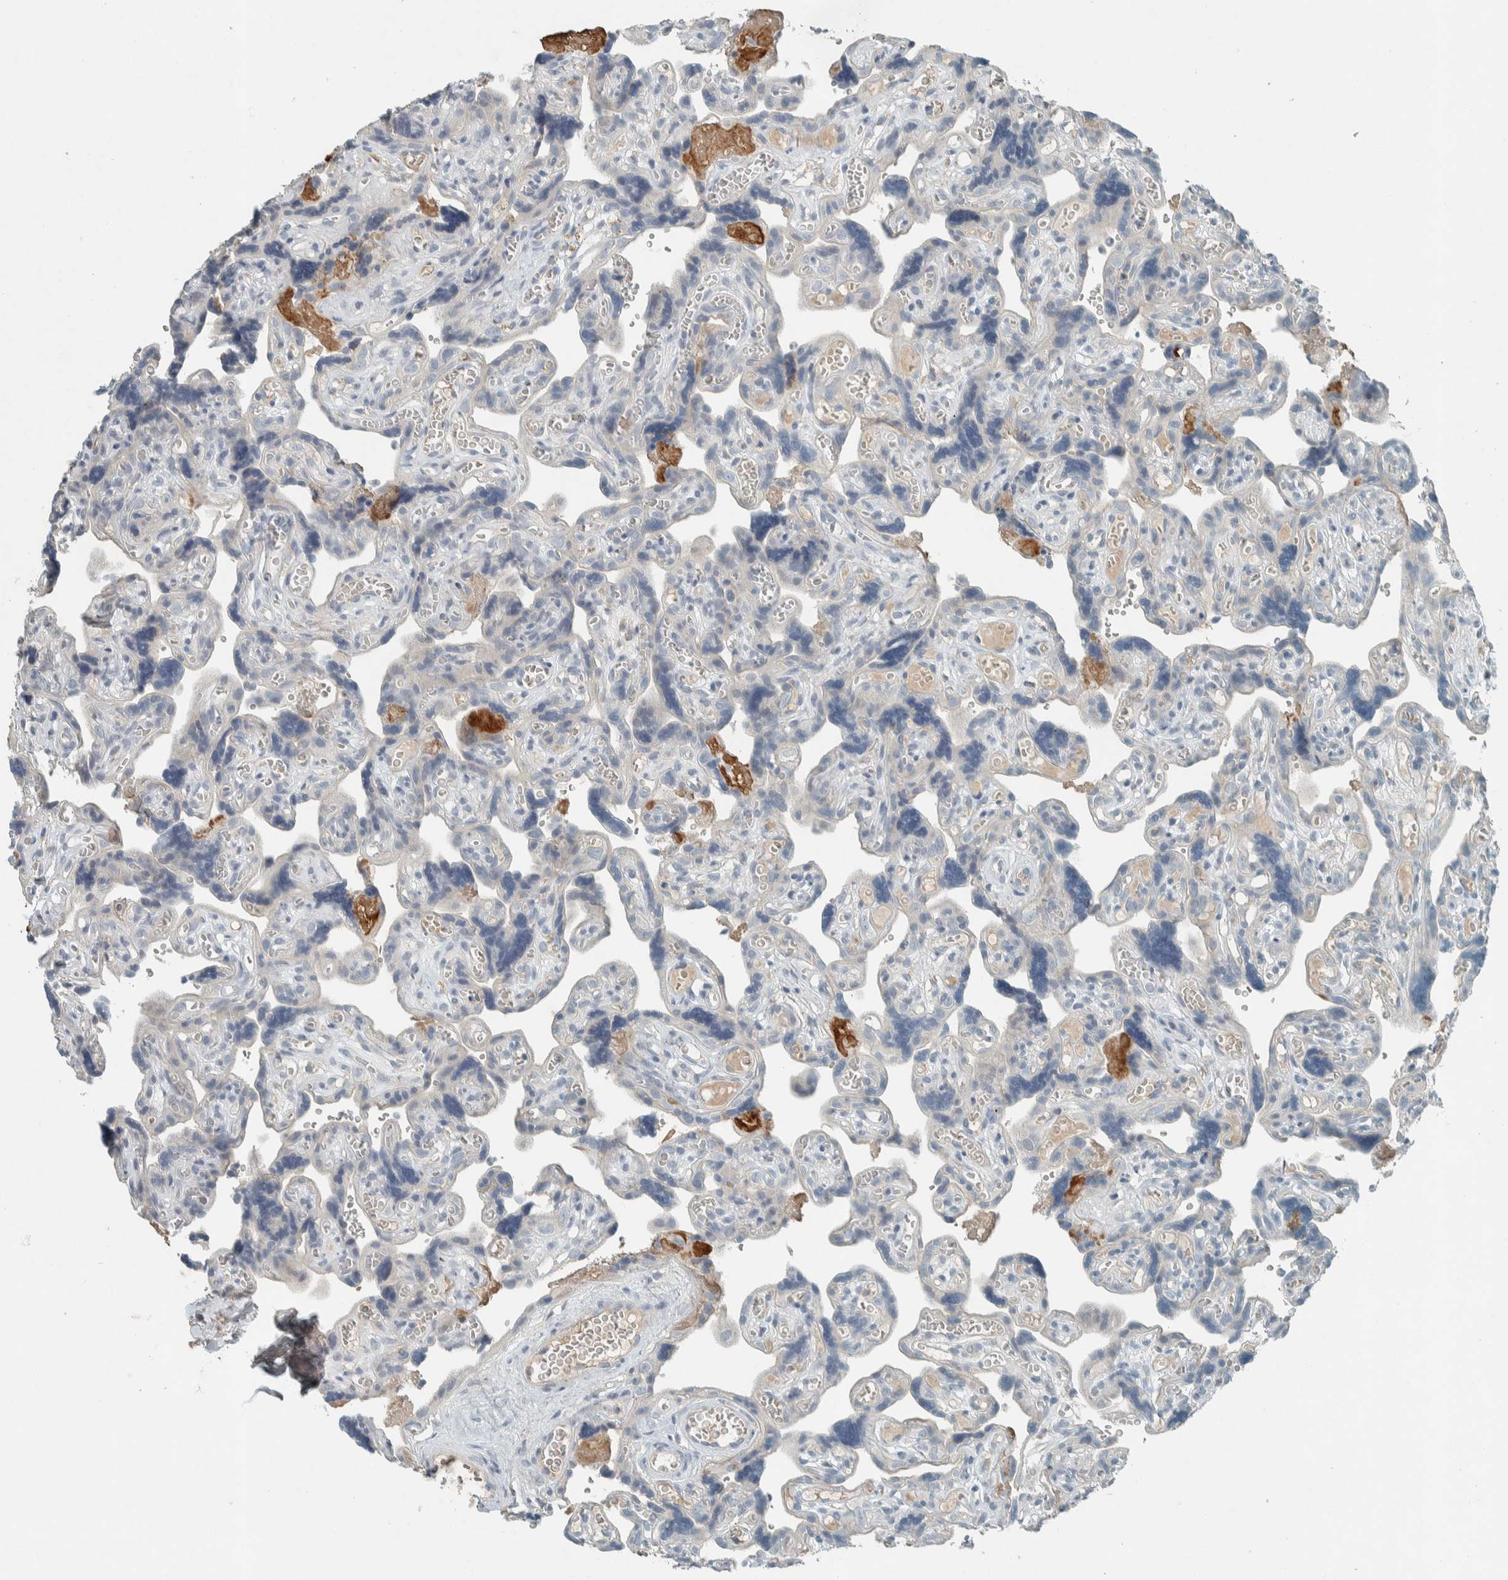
{"staining": {"intensity": "strong", "quantity": ">75%", "location": "cytoplasmic/membranous"}, "tissue": "placenta", "cell_type": "Decidual cells", "image_type": "normal", "snomed": [{"axis": "morphology", "description": "Normal tissue, NOS"}, {"axis": "topography", "description": "Placenta"}], "caption": "Normal placenta was stained to show a protein in brown. There is high levels of strong cytoplasmic/membranous staining in approximately >75% of decidual cells.", "gene": "CERCAM", "patient": {"sex": "female", "age": 30}}